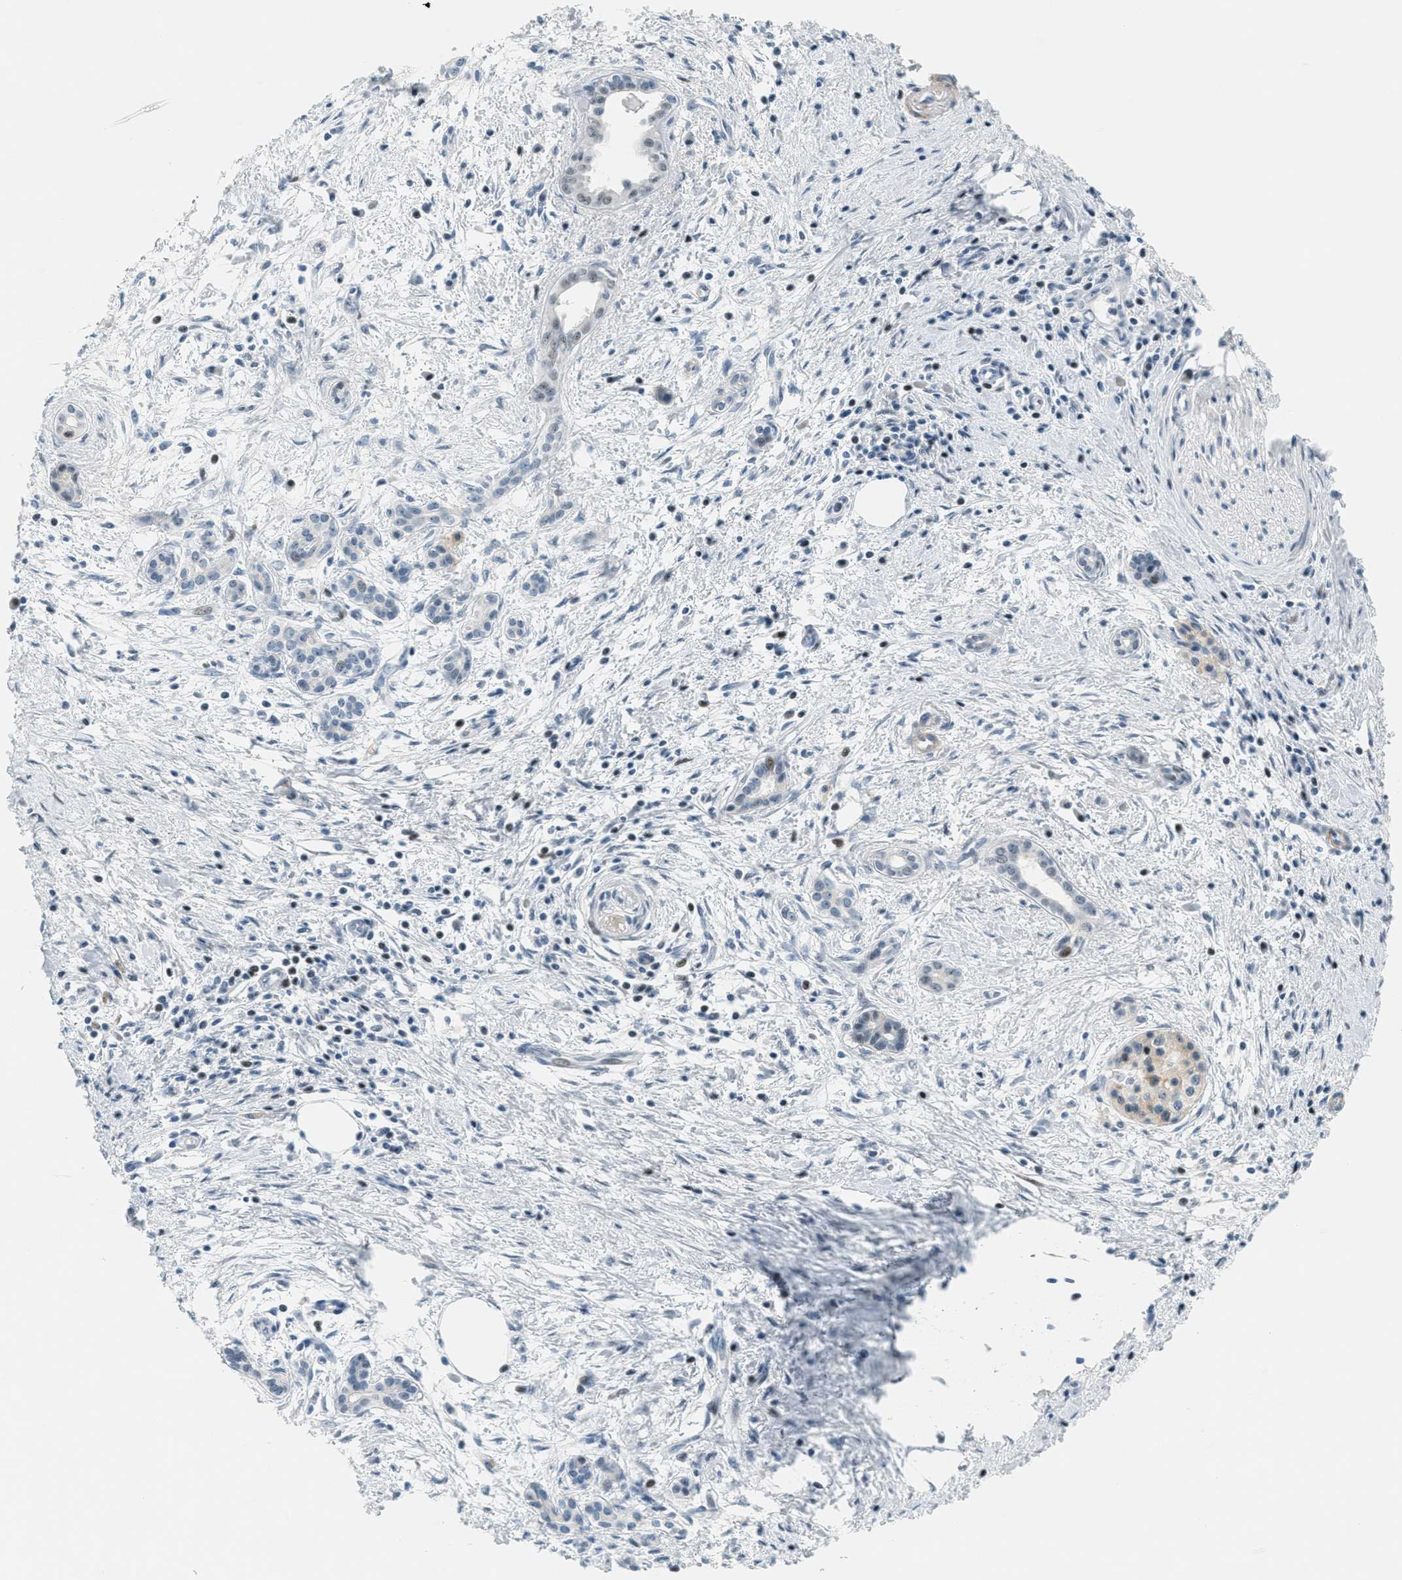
{"staining": {"intensity": "negative", "quantity": "none", "location": "none"}, "tissue": "pancreatic cancer", "cell_type": "Tumor cells", "image_type": "cancer", "snomed": [{"axis": "morphology", "description": "Adenocarcinoma, NOS"}, {"axis": "topography", "description": "Pancreas"}], "caption": "Immunohistochemistry micrograph of human adenocarcinoma (pancreatic) stained for a protein (brown), which displays no positivity in tumor cells.", "gene": "ZDHHC23", "patient": {"sex": "female", "age": 70}}